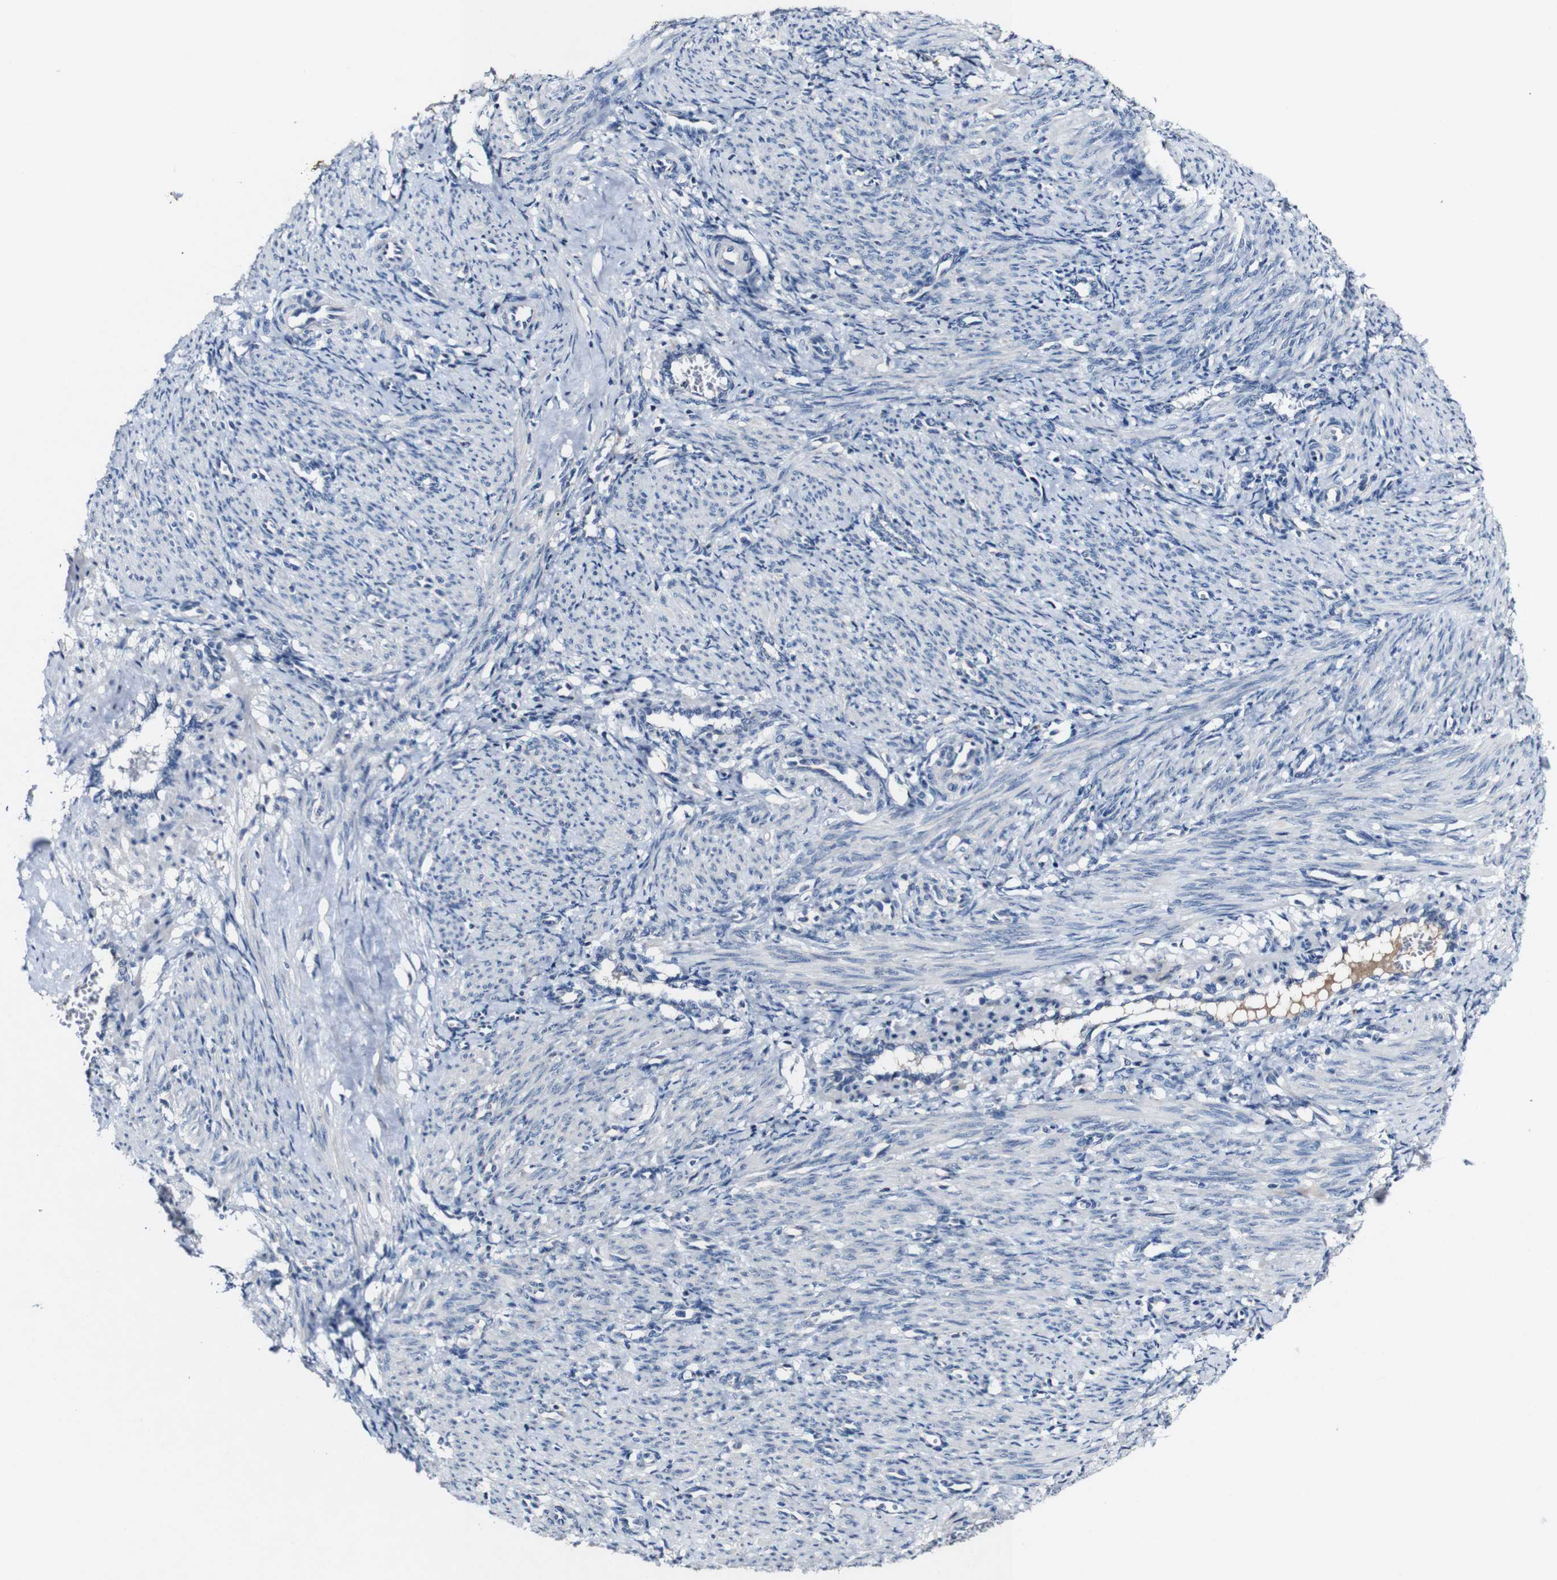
{"staining": {"intensity": "negative", "quantity": "none", "location": "none"}, "tissue": "smooth muscle", "cell_type": "Smooth muscle cells", "image_type": "normal", "snomed": [{"axis": "morphology", "description": "Normal tissue, NOS"}, {"axis": "topography", "description": "Endometrium"}], "caption": "Human smooth muscle stained for a protein using immunohistochemistry displays no expression in smooth muscle cells.", "gene": "GRAMD1A", "patient": {"sex": "female", "age": 33}}